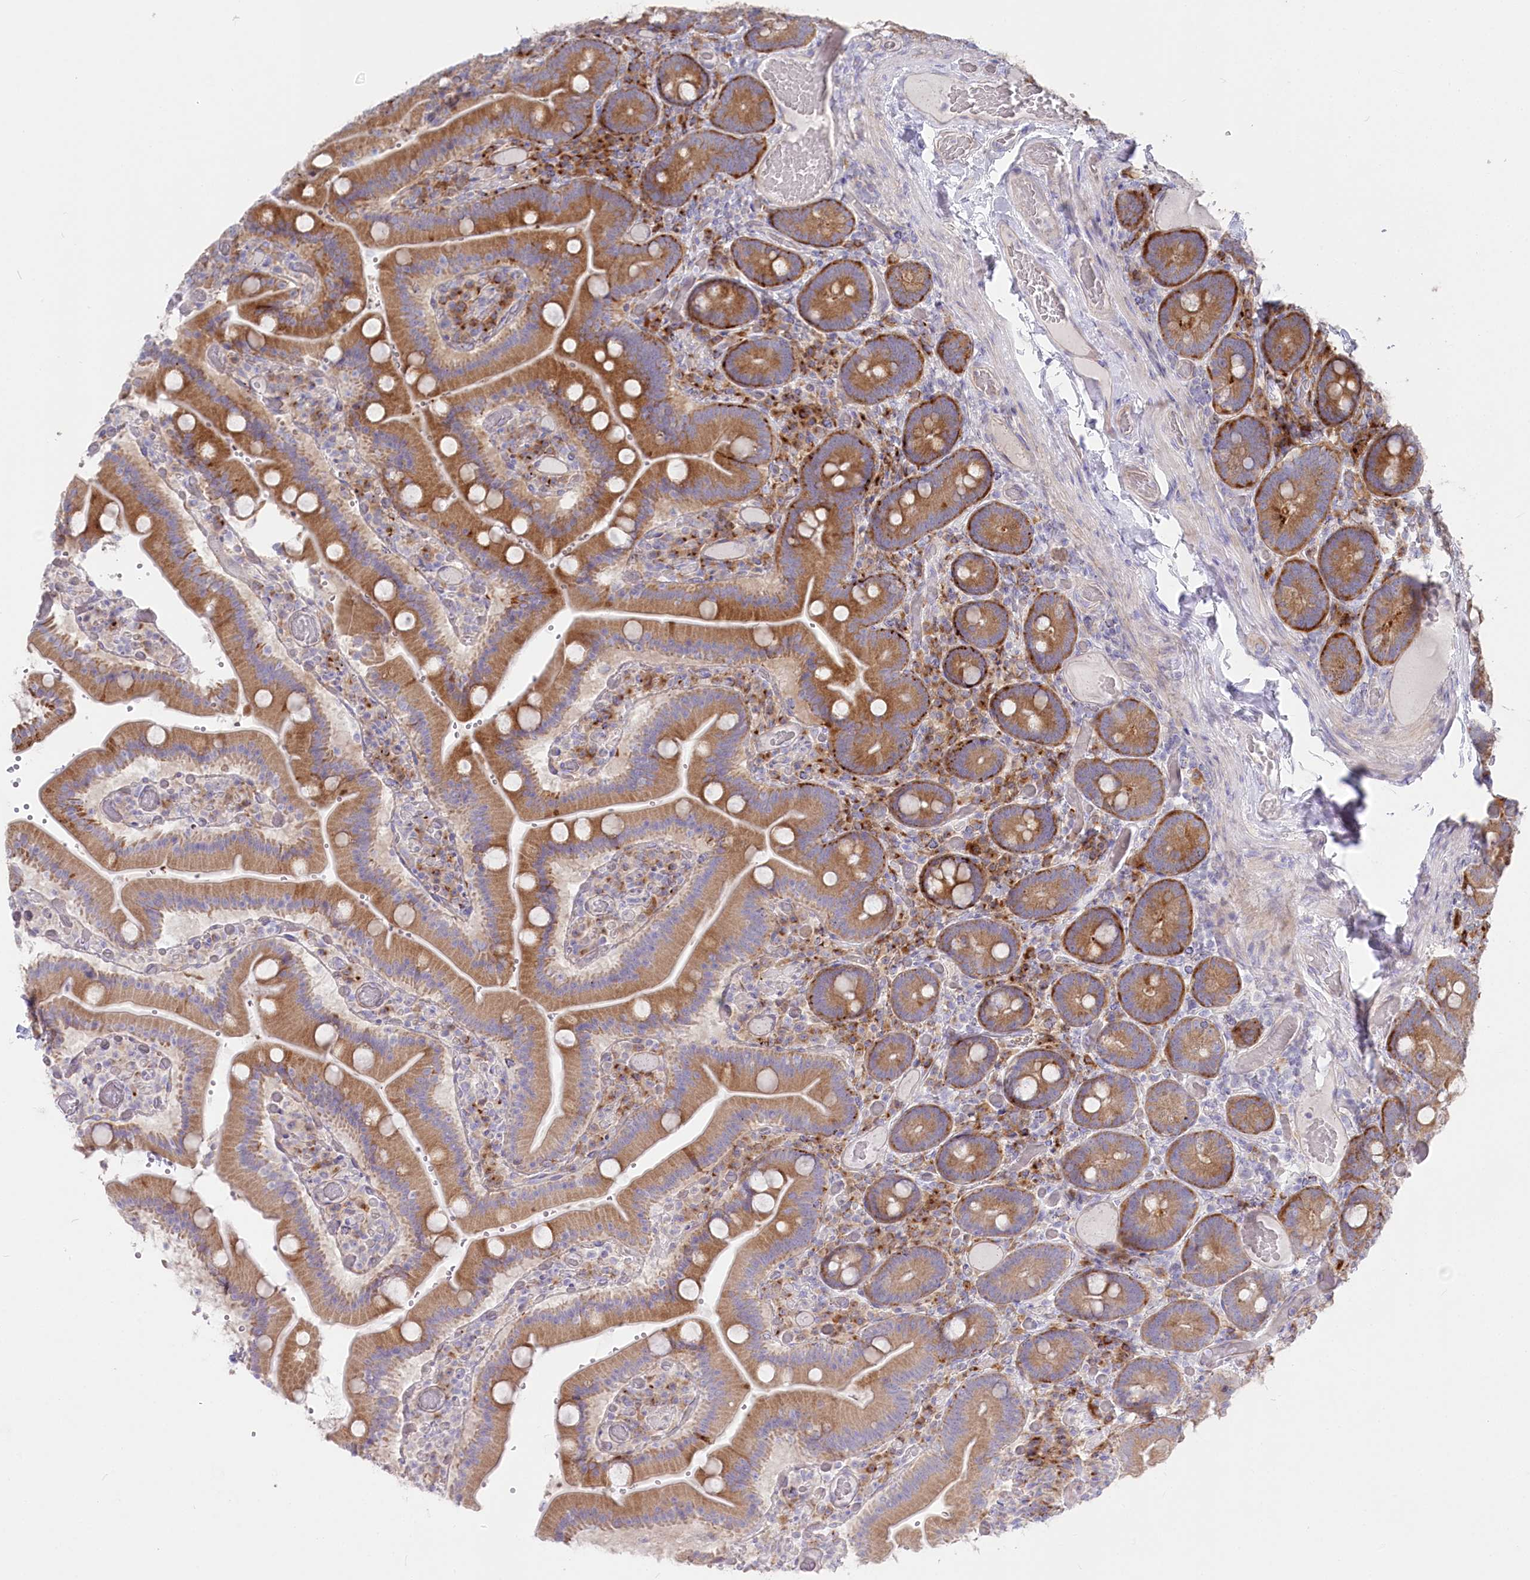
{"staining": {"intensity": "moderate", "quantity": ">75%", "location": "cytoplasmic/membranous"}, "tissue": "duodenum", "cell_type": "Glandular cells", "image_type": "normal", "snomed": [{"axis": "morphology", "description": "Normal tissue, NOS"}, {"axis": "topography", "description": "Duodenum"}], "caption": "Unremarkable duodenum demonstrates moderate cytoplasmic/membranous expression in about >75% of glandular cells, visualized by immunohistochemistry. Nuclei are stained in blue.", "gene": "POGLUT1", "patient": {"sex": "female", "age": 62}}